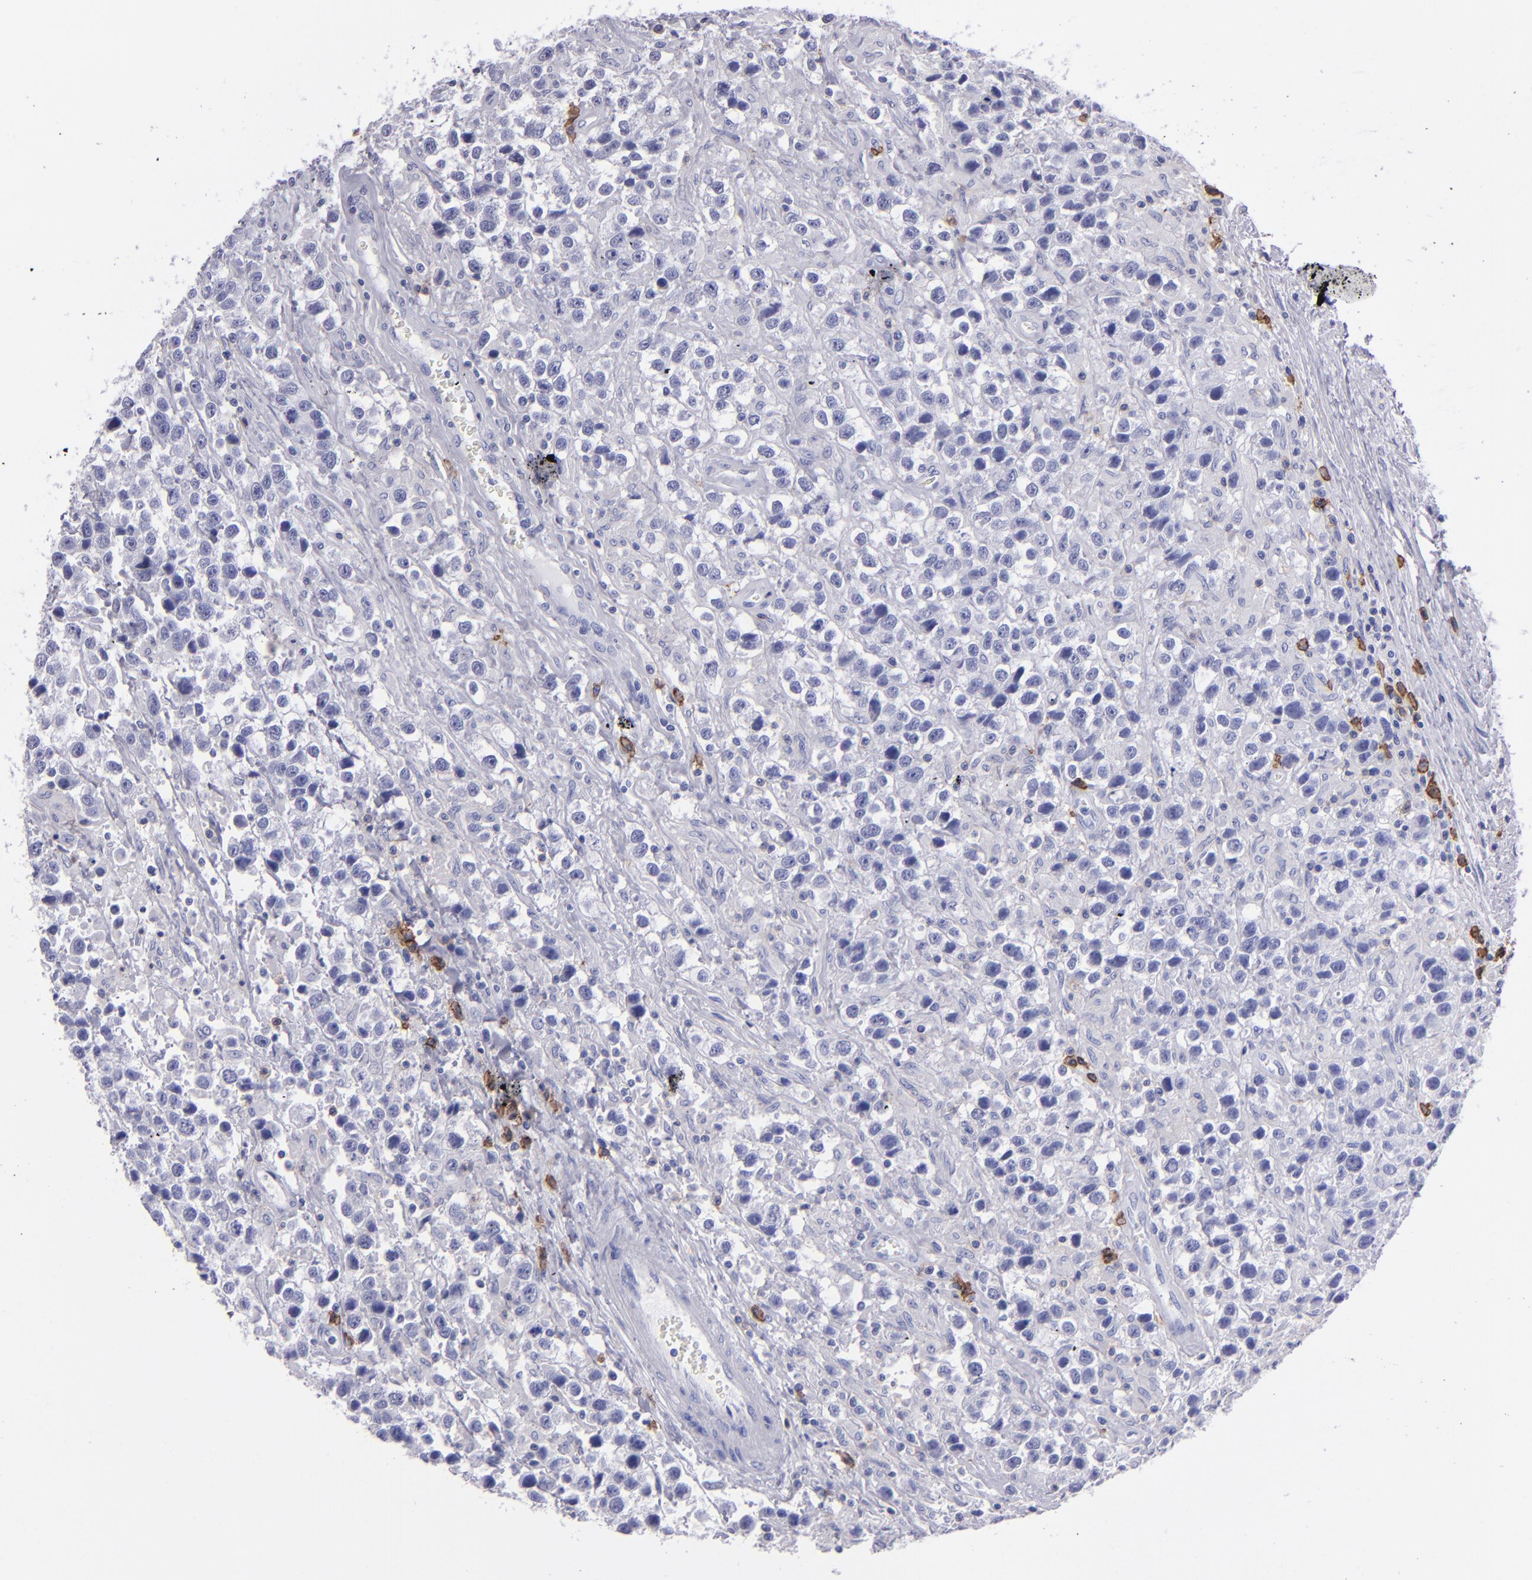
{"staining": {"intensity": "negative", "quantity": "none", "location": "none"}, "tissue": "testis cancer", "cell_type": "Tumor cells", "image_type": "cancer", "snomed": [{"axis": "morphology", "description": "Seminoma, NOS"}, {"axis": "topography", "description": "Testis"}], "caption": "Protein analysis of testis cancer reveals no significant positivity in tumor cells. (Stains: DAB immunohistochemistry with hematoxylin counter stain, Microscopy: brightfield microscopy at high magnification).", "gene": "CD38", "patient": {"sex": "male", "age": 43}}